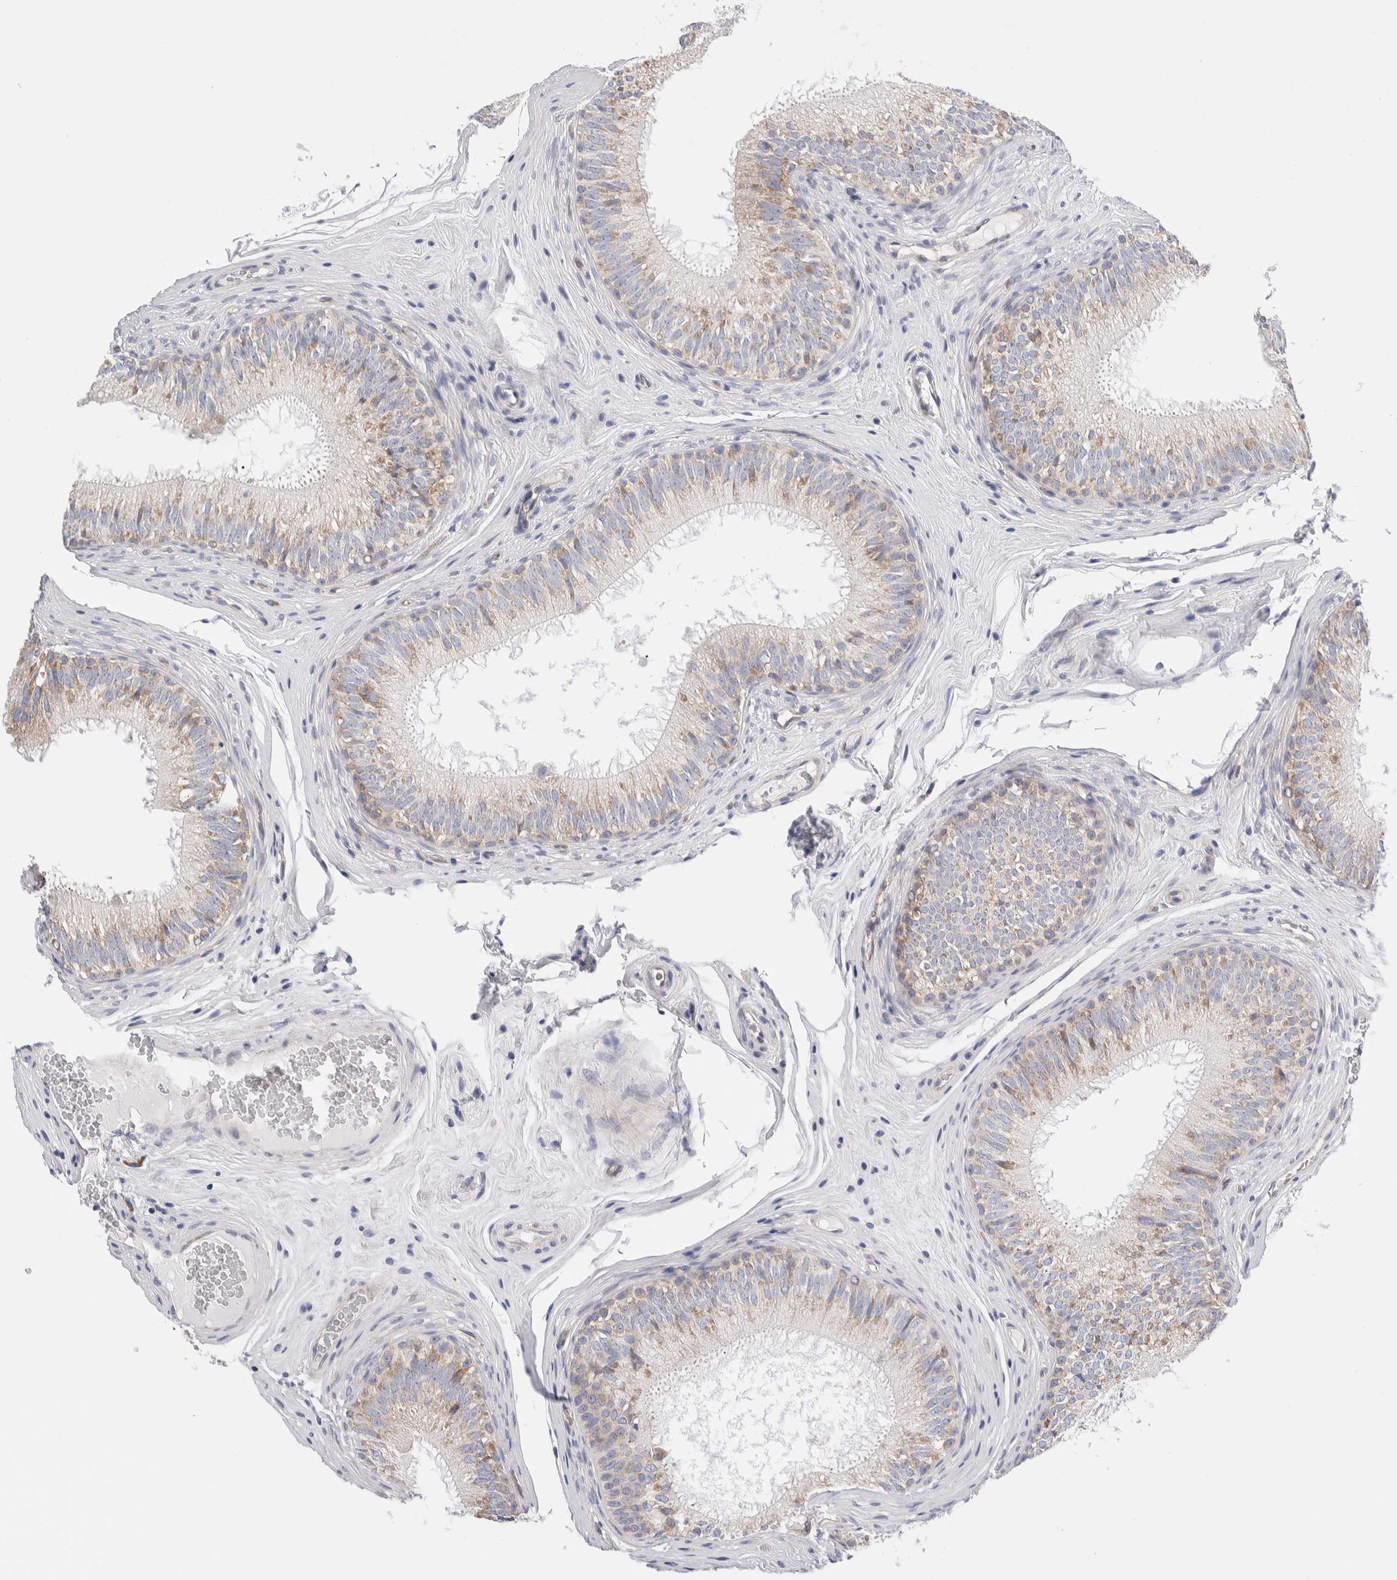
{"staining": {"intensity": "moderate", "quantity": "<25%", "location": "cytoplasmic/membranous"}, "tissue": "epididymis", "cell_type": "Glandular cells", "image_type": "normal", "snomed": [{"axis": "morphology", "description": "Normal tissue, NOS"}, {"axis": "topography", "description": "Epididymis"}], "caption": "Immunohistochemical staining of unremarkable human epididymis shows low levels of moderate cytoplasmic/membranous positivity in approximately <25% of glandular cells. (DAB (3,3'-diaminobenzidine) IHC, brown staining for protein, blue staining for nuclei).", "gene": "RACK1", "patient": {"sex": "male", "age": 32}}